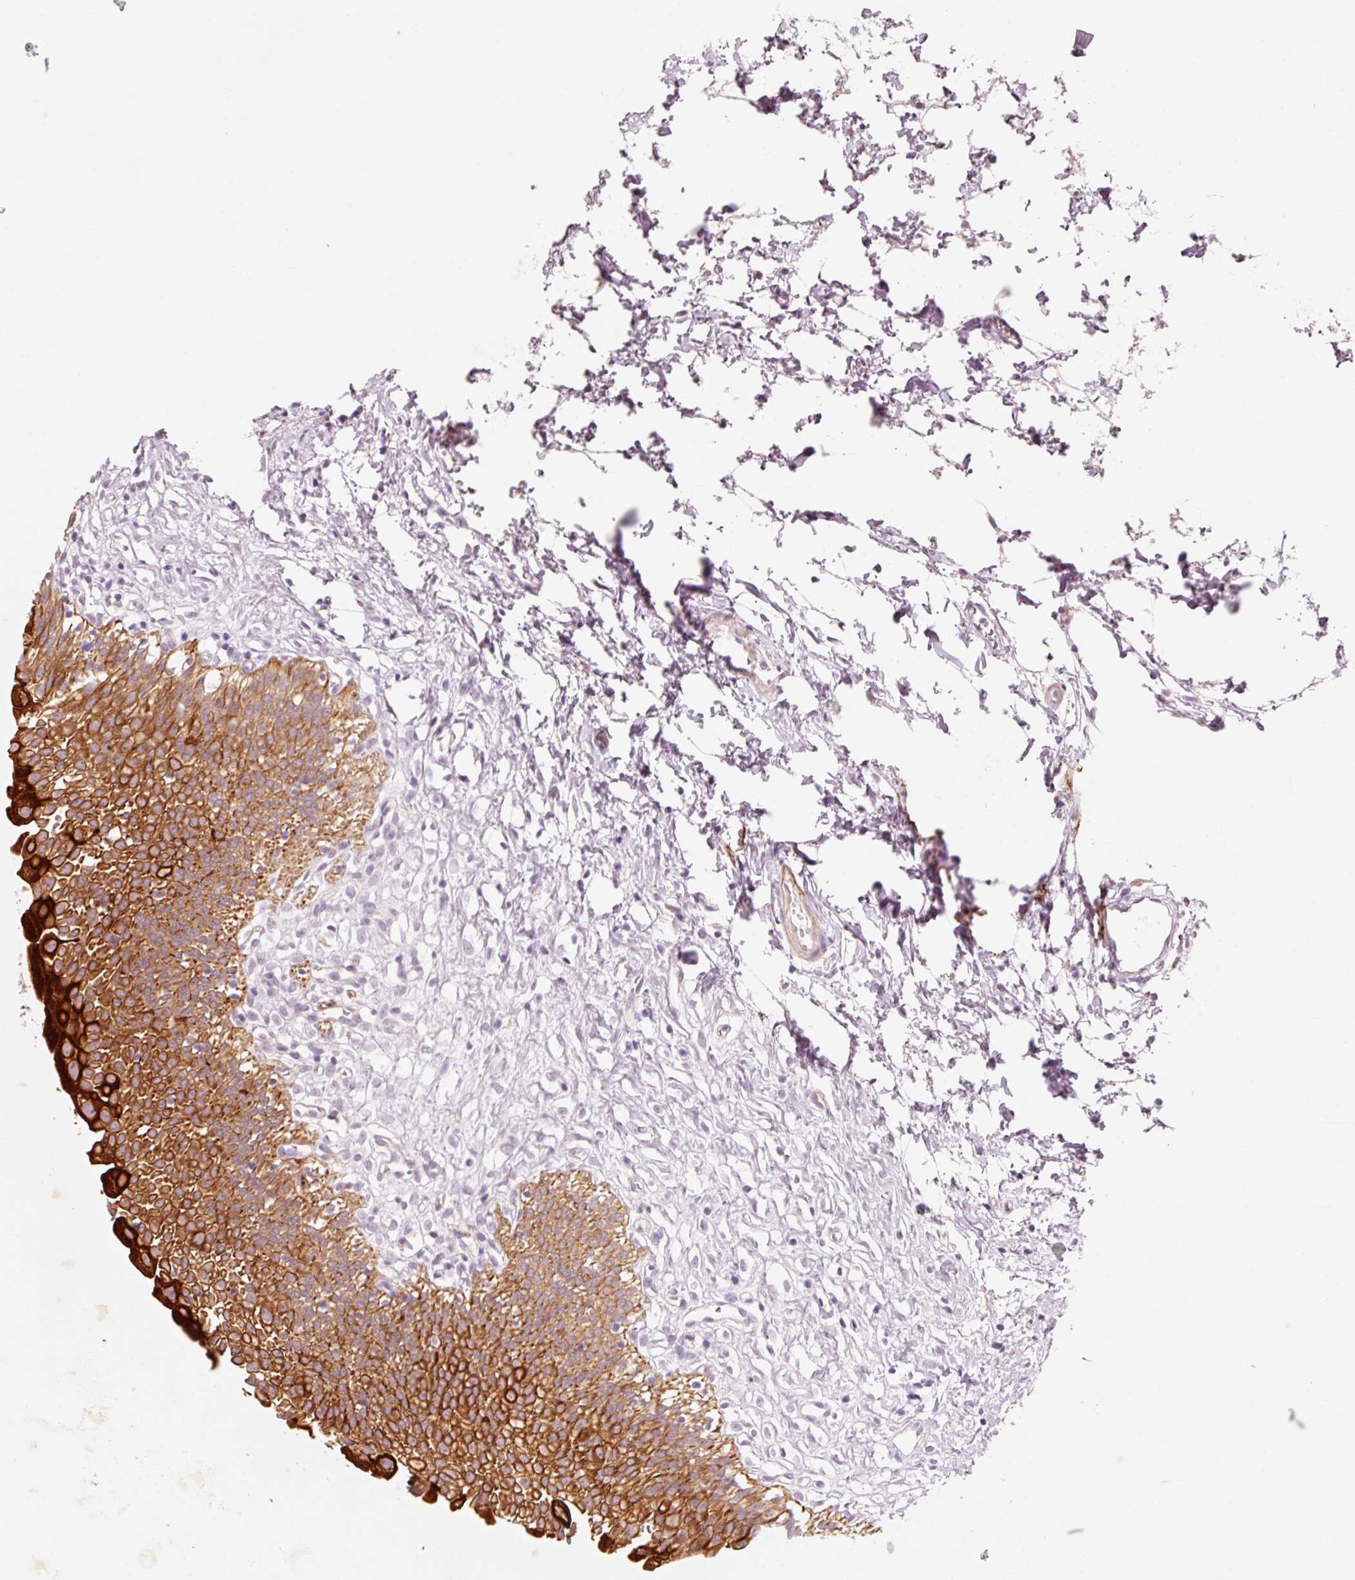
{"staining": {"intensity": "strong", "quantity": ">75%", "location": "cytoplasmic/membranous"}, "tissue": "urinary bladder", "cell_type": "Urothelial cells", "image_type": "normal", "snomed": [{"axis": "morphology", "description": "Normal tissue, NOS"}, {"axis": "topography", "description": "Urinary bladder"}], "caption": "Immunohistochemical staining of unremarkable urinary bladder reveals high levels of strong cytoplasmic/membranous staining in approximately >75% of urothelial cells.", "gene": "TRIM73", "patient": {"sex": "male", "age": 51}}